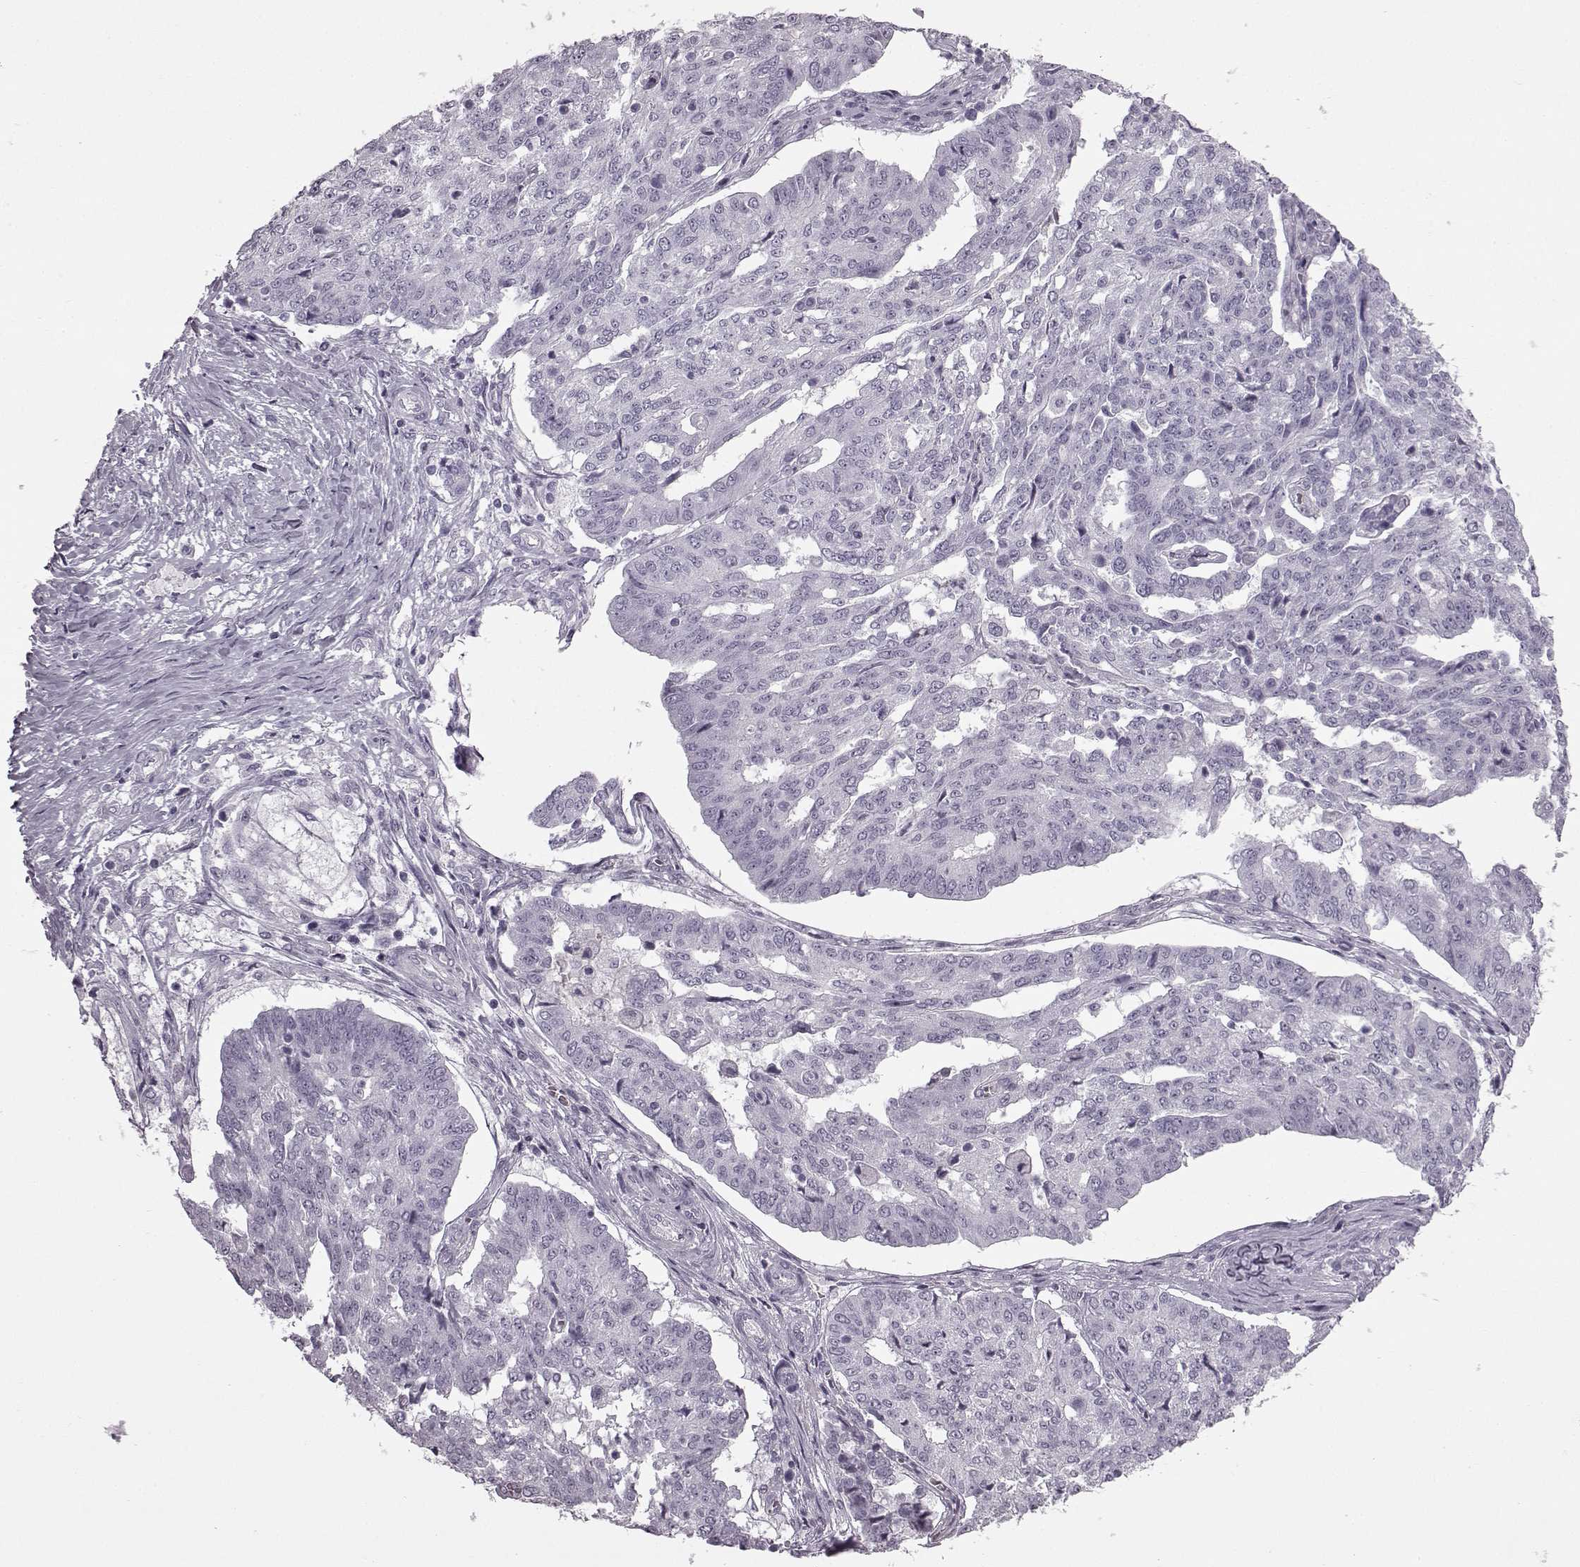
{"staining": {"intensity": "negative", "quantity": "none", "location": "none"}, "tissue": "ovarian cancer", "cell_type": "Tumor cells", "image_type": "cancer", "snomed": [{"axis": "morphology", "description": "Cystadenocarcinoma, serous, NOS"}, {"axis": "topography", "description": "Ovary"}], "caption": "Immunohistochemistry histopathology image of neoplastic tissue: ovarian cancer stained with DAB reveals no significant protein staining in tumor cells.", "gene": "PRPH2", "patient": {"sex": "female", "age": 67}}